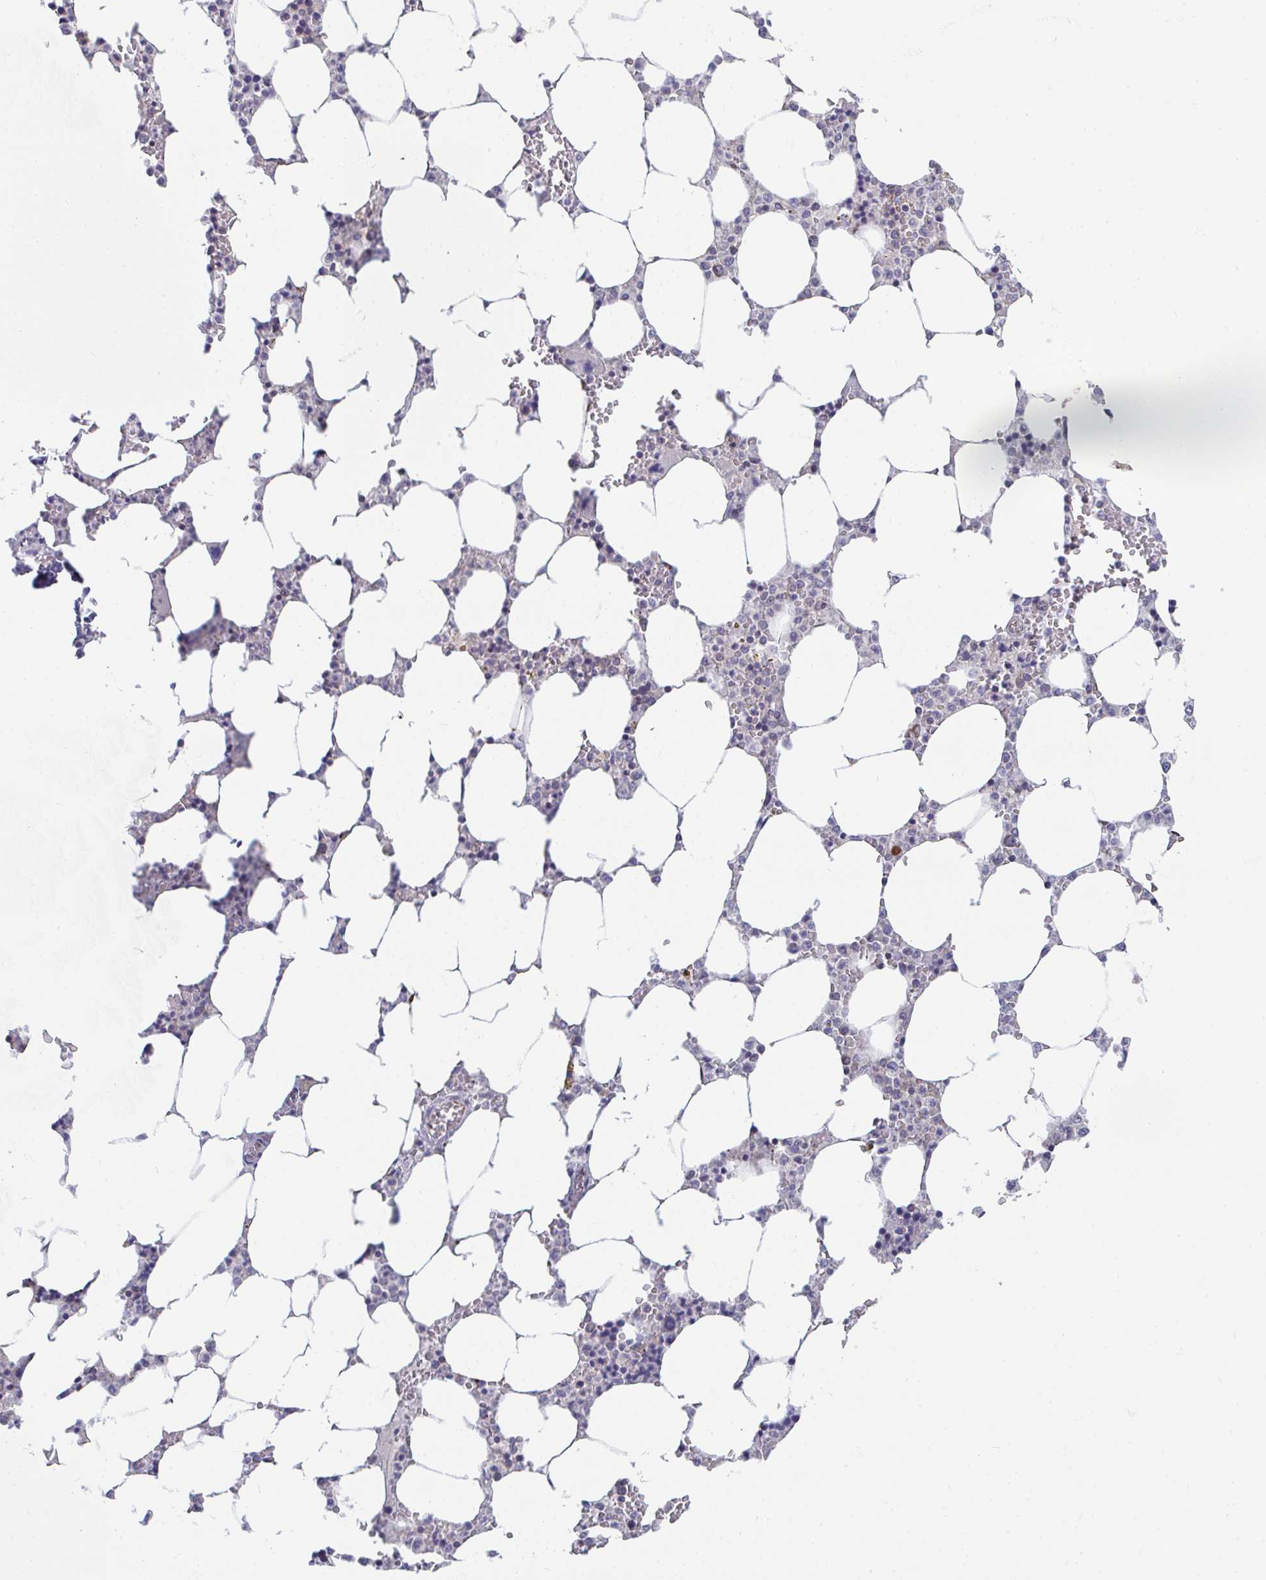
{"staining": {"intensity": "moderate", "quantity": "<25%", "location": "cytoplasmic/membranous"}, "tissue": "bone marrow", "cell_type": "Hematopoietic cells", "image_type": "normal", "snomed": [{"axis": "morphology", "description": "Normal tissue, NOS"}, {"axis": "topography", "description": "Bone marrow"}], "caption": "The photomicrograph reveals immunohistochemical staining of normal bone marrow. There is moderate cytoplasmic/membranous positivity is identified in approximately <25% of hematopoietic cells.", "gene": "EIF1AD", "patient": {"sex": "male", "age": 64}}